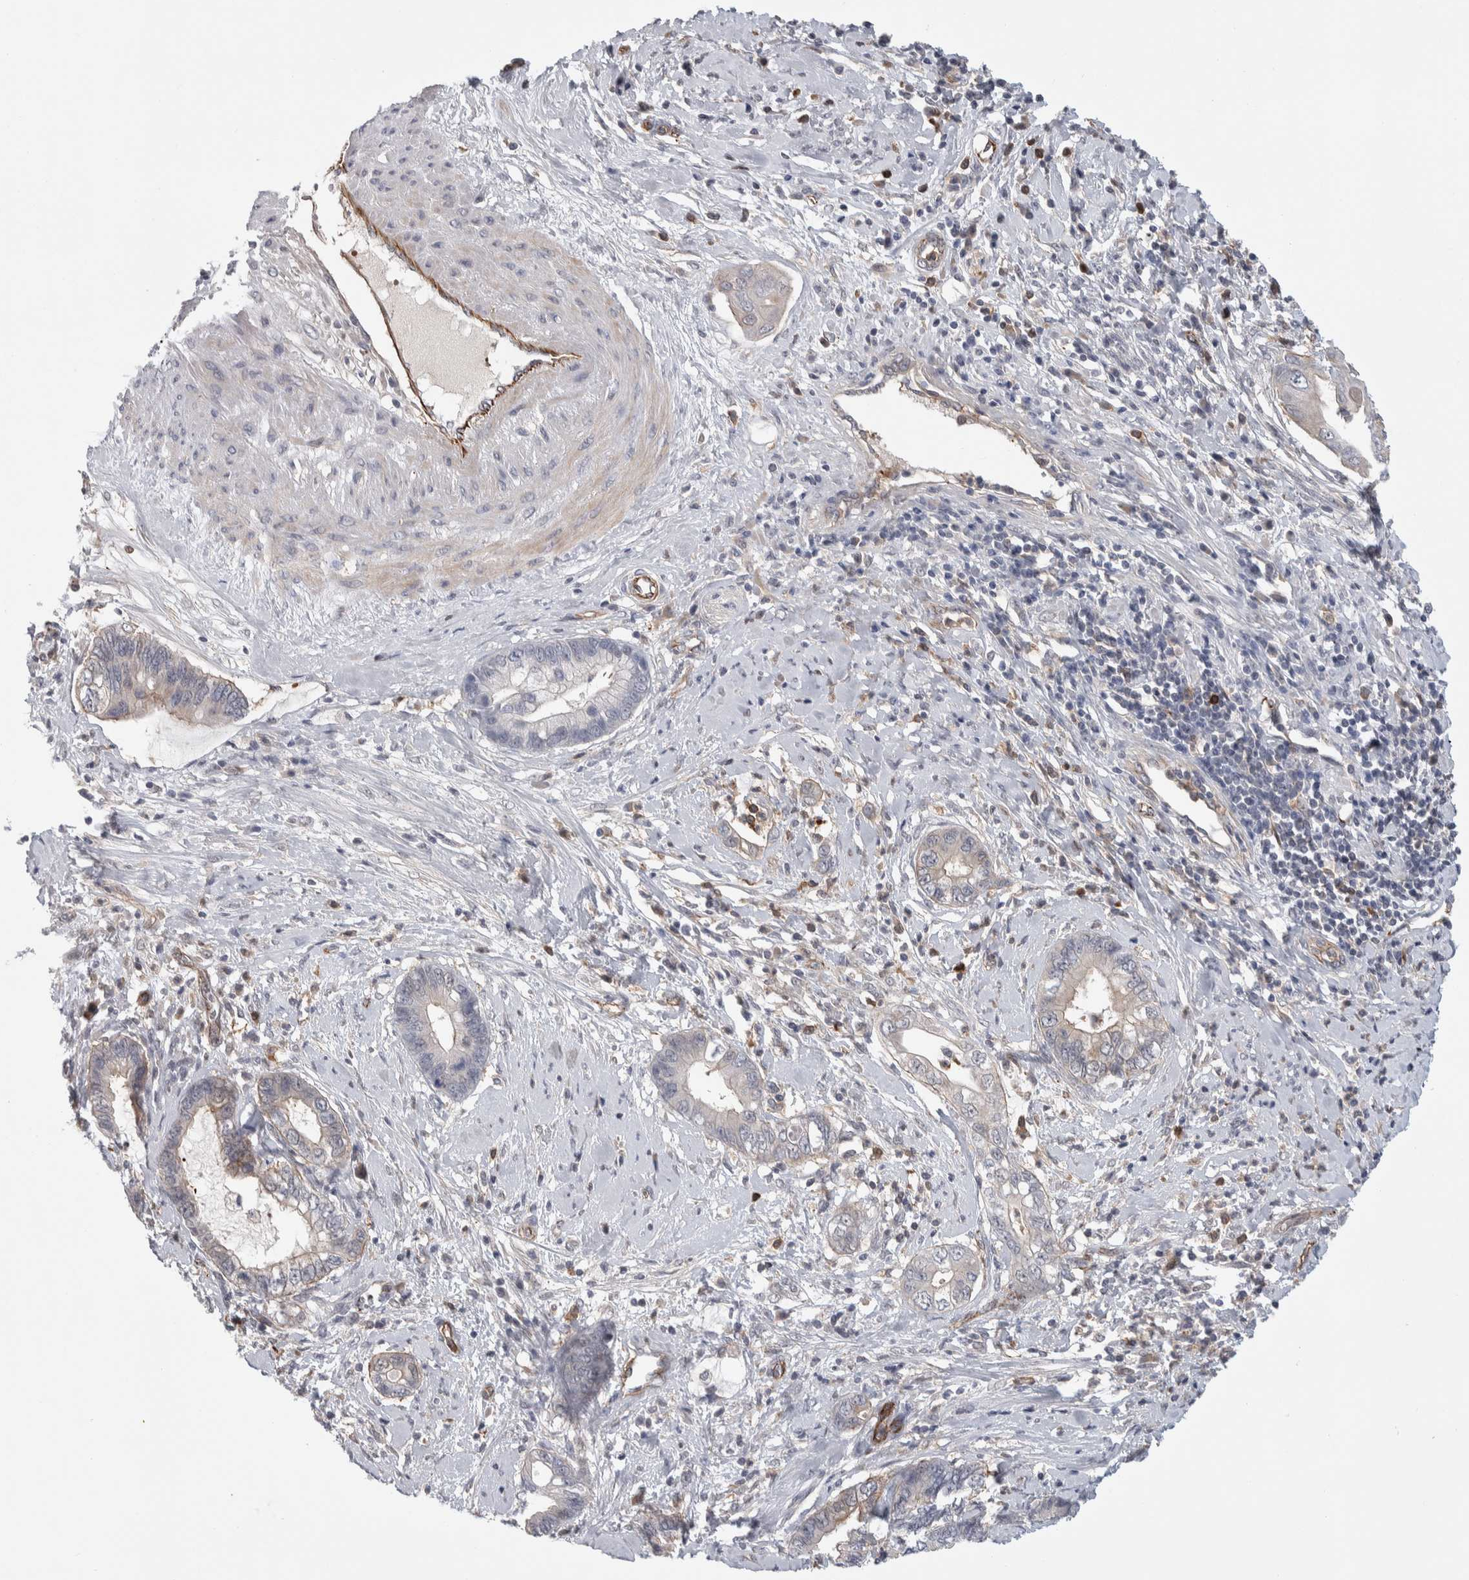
{"staining": {"intensity": "negative", "quantity": "none", "location": "none"}, "tissue": "cervical cancer", "cell_type": "Tumor cells", "image_type": "cancer", "snomed": [{"axis": "morphology", "description": "Adenocarcinoma, NOS"}, {"axis": "topography", "description": "Cervix"}], "caption": "This is an immunohistochemistry micrograph of human cervical adenocarcinoma. There is no positivity in tumor cells.", "gene": "ZNF862", "patient": {"sex": "female", "age": 44}}